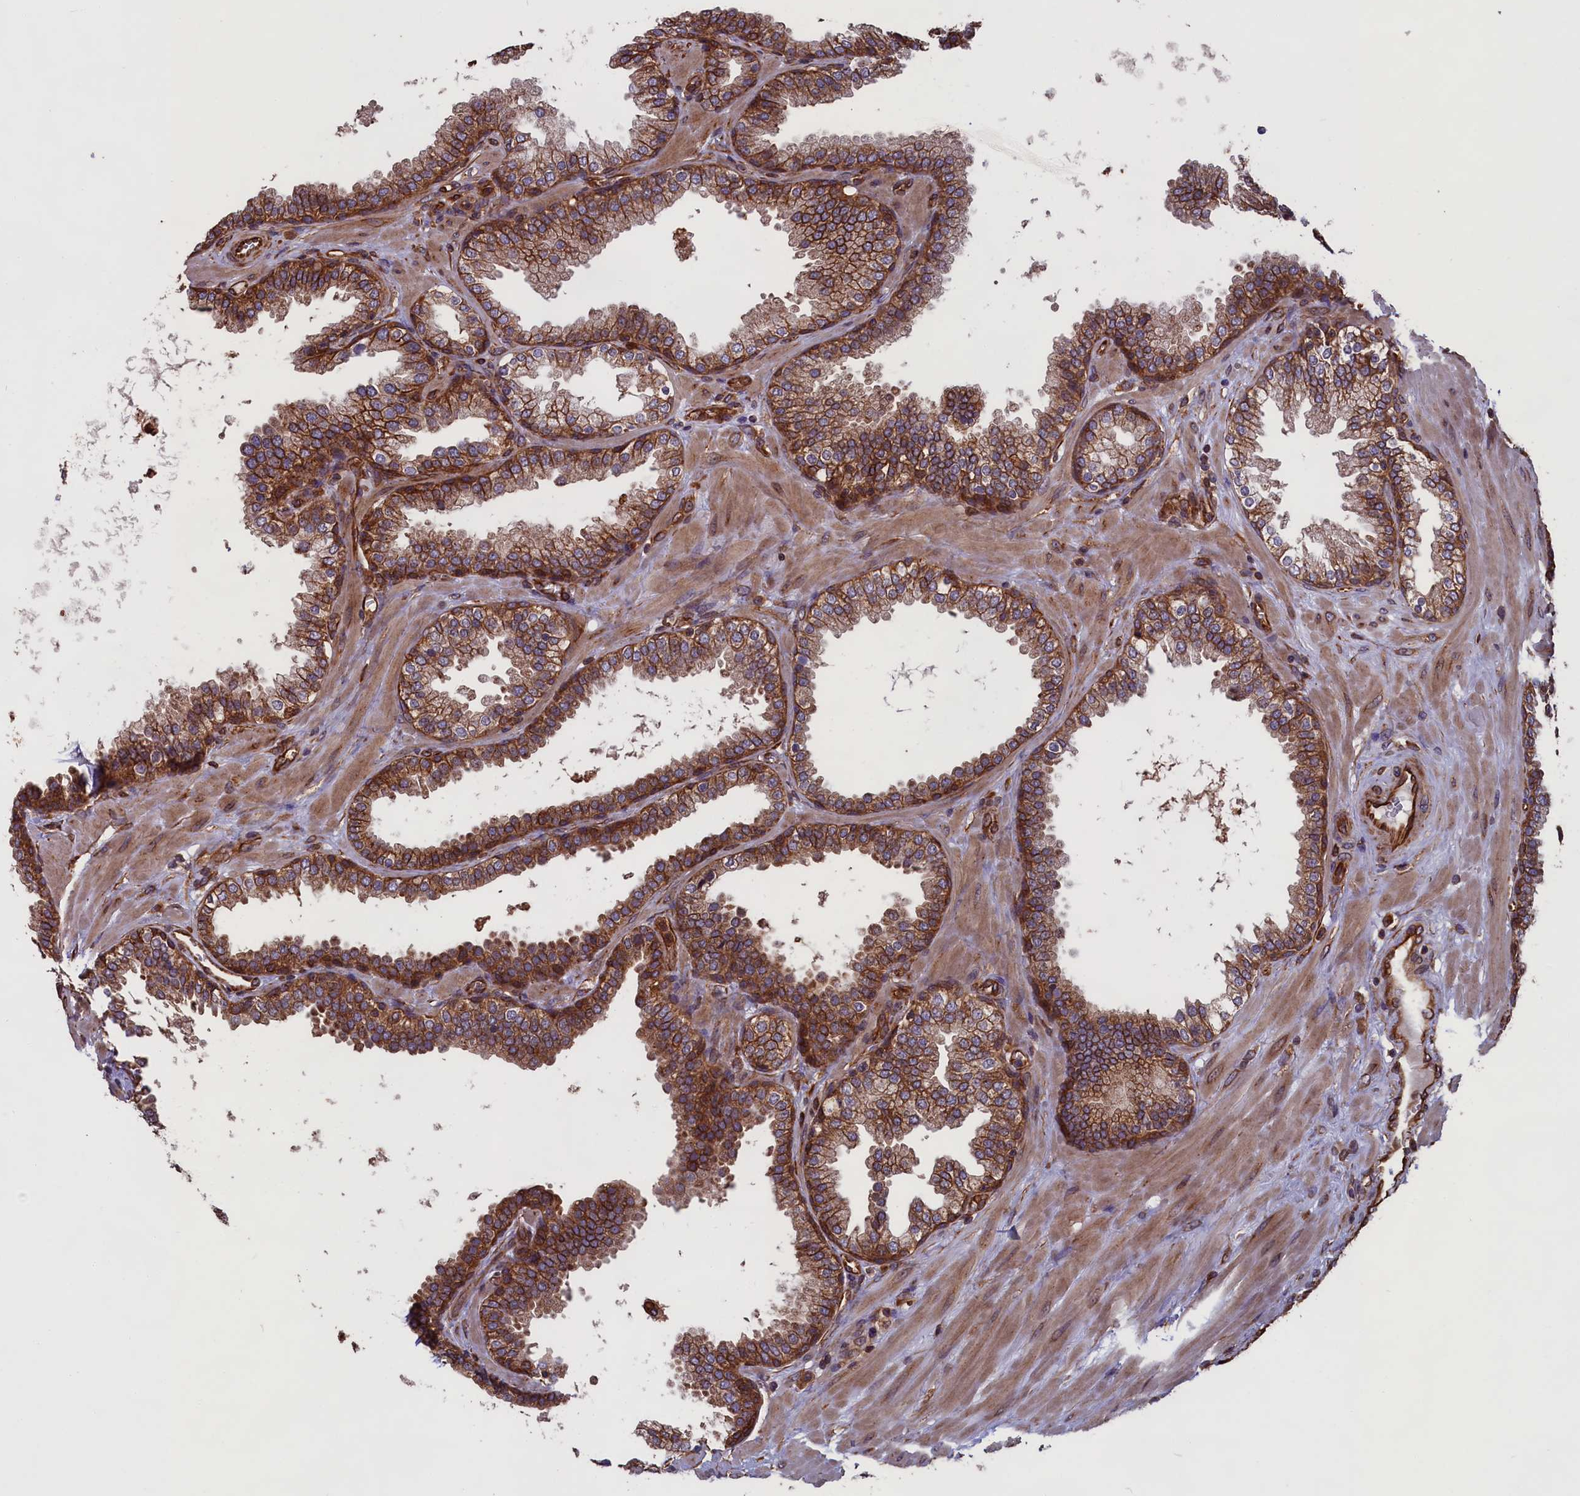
{"staining": {"intensity": "strong", "quantity": ">75%", "location": "cytoplasmic/membranous"}, "tissue": "prostate", "cell_type": "Glandular cells", "image_type": "normal", "snomed": [{"axis": "morphology", "description": "Normal tissue, NOS"}, {"axis": "topography", "description": "Prostate"}], "caption": "Immunohistochemical staining of normal human prostate exhibits strong cytoplasmic/membranous protein expression in approximately >75% of glandular cells. (brown staining indicates protein expression, while blue staining denotes nuclei).", "gene": "CCDC124", "patient": {"sex": "male", "age": 51}}